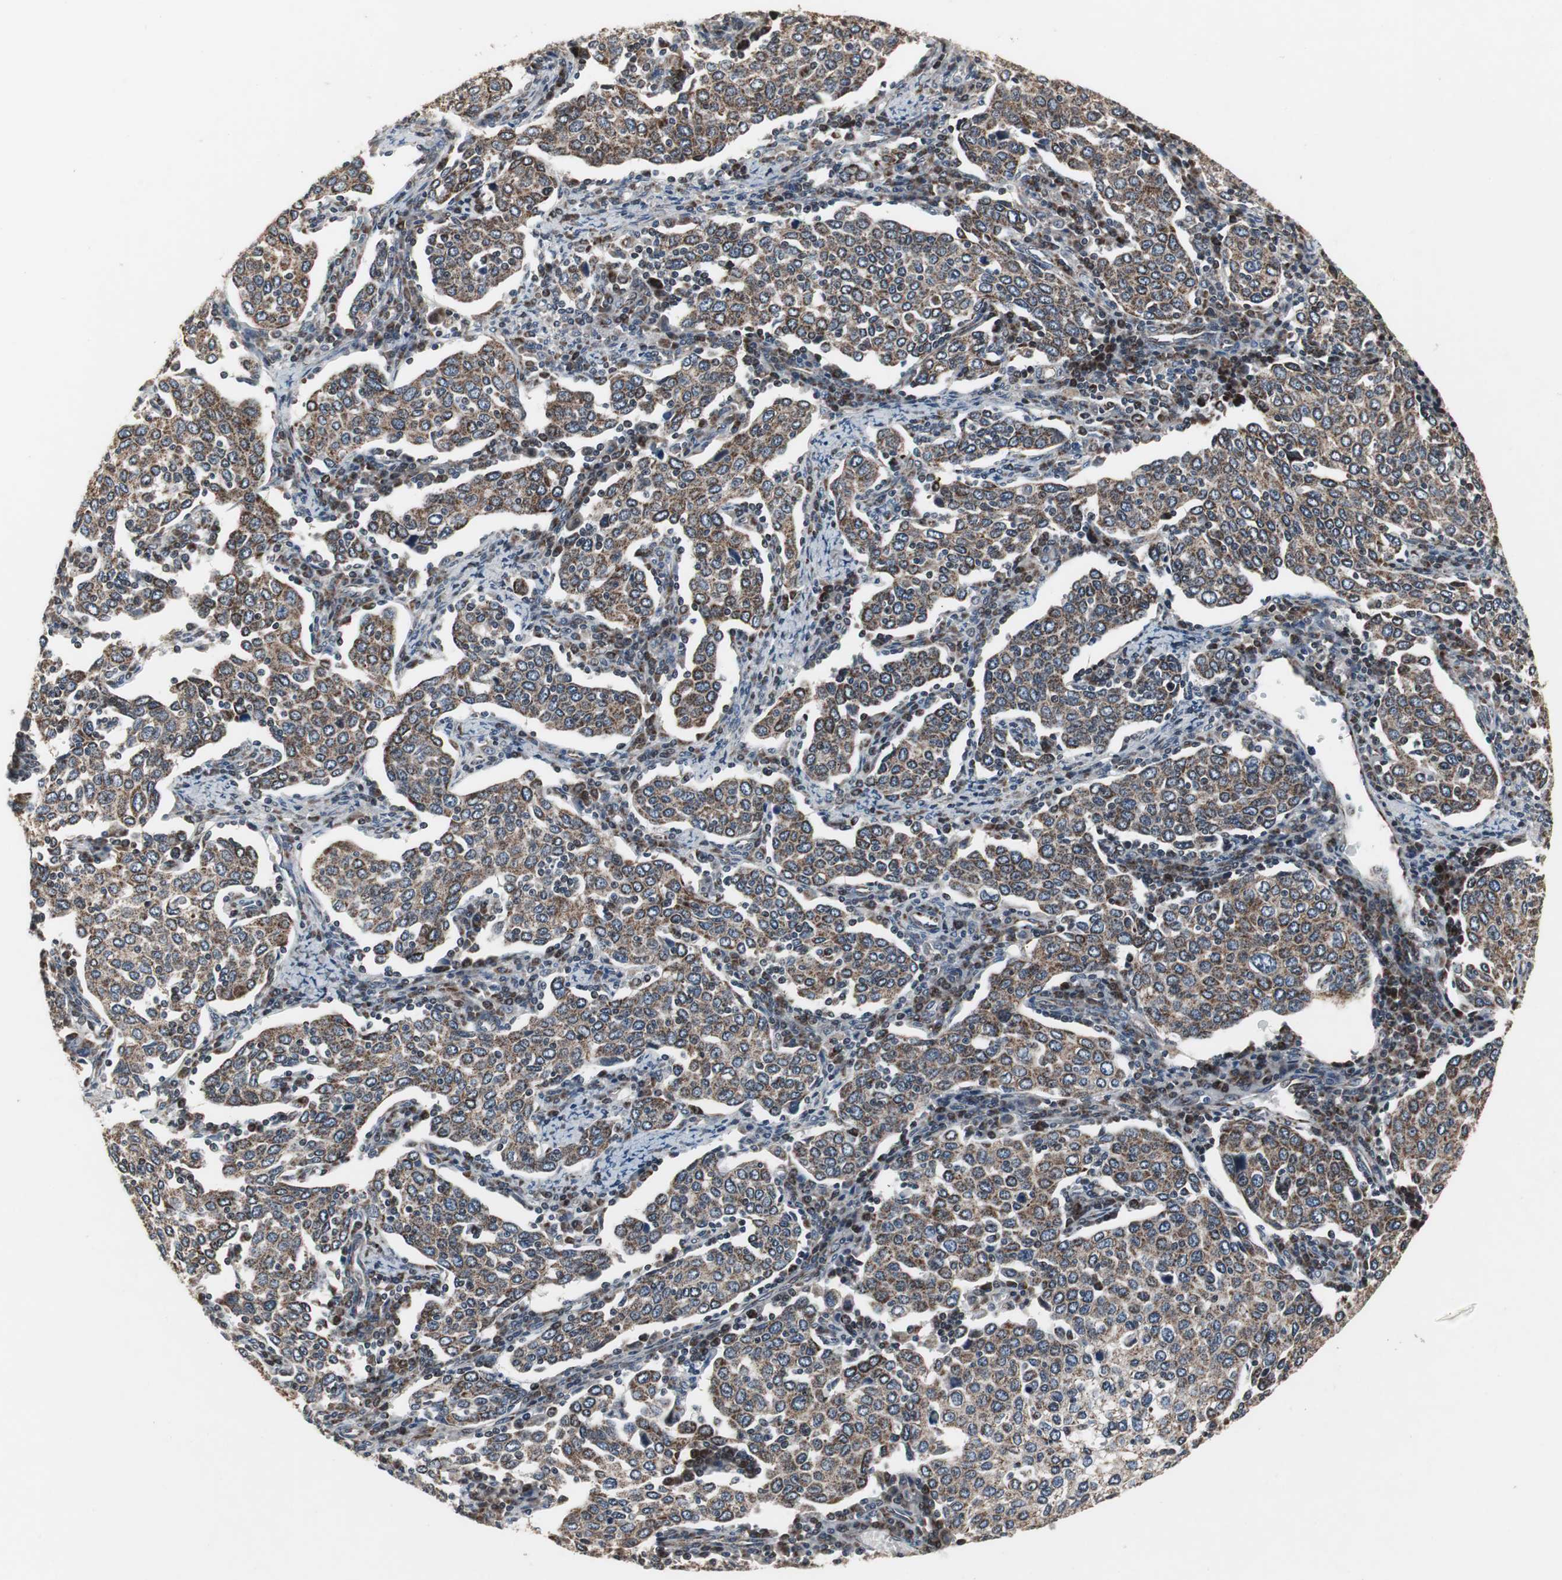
{"staining": {"intensity": "moderate", "quantity": ">75%", "location": "cytoplasmic/membranous"}, "tissue": "cervical cancer", "cell_type": "Tumor cells", "image_type": "cancer", "snomed": [{"axis": "morphology", "description": "Squamous cell carcinoma, NOS"}, {"axis": "topography", "description": "Cervix"}], "caption": "Immunohistochemical staining of human cervical squamous cell carcinoma reveals medium levels of moderate cytoplasmic/membranous protein expression in approximately >75% of tumor cells.", "gene": "MRPL40", "patient": {"sex": "female", "age": 40}}